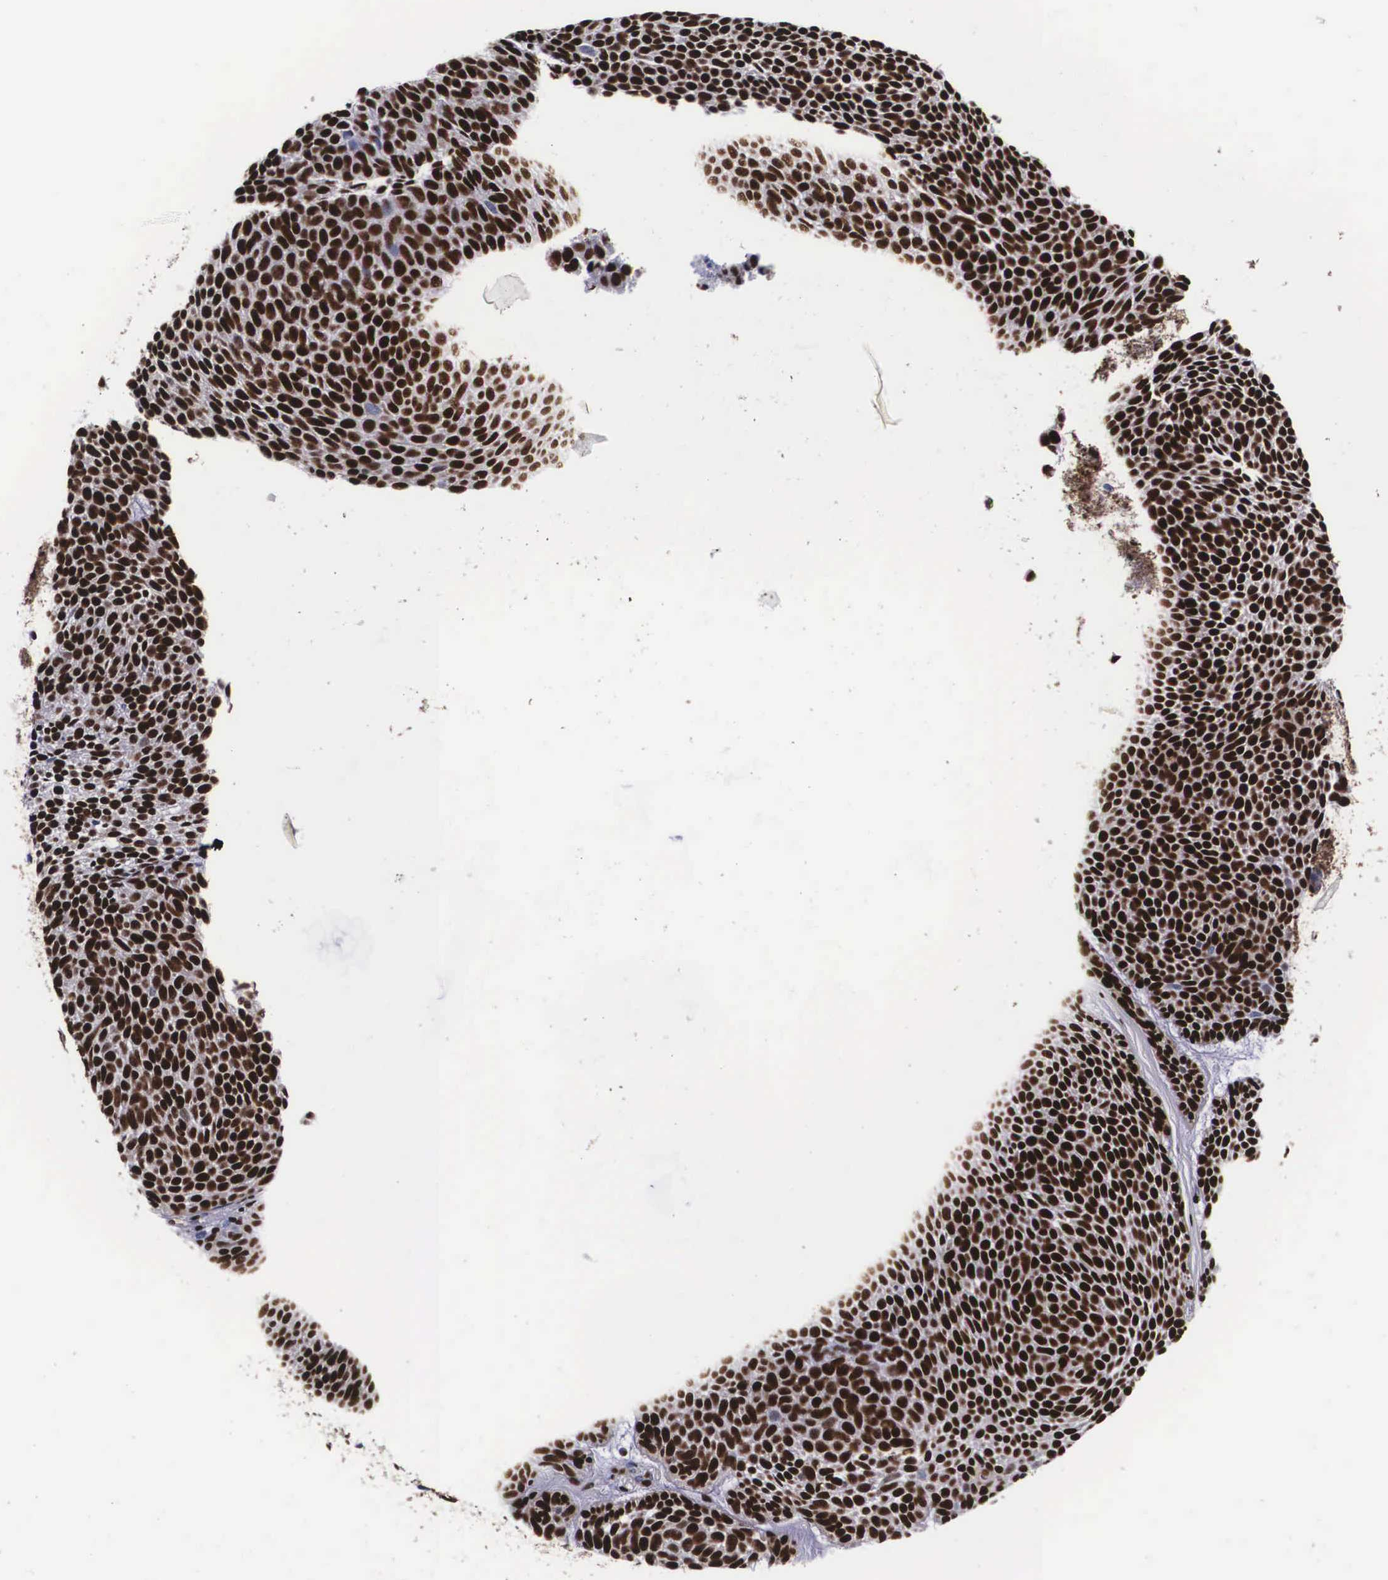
{"staining": {"intensity": "strong", "quantity": ">75%", "location": "nuclear"}, "tissue": "skin cancer", "cell_type": "Tumor cells", "image_type": "cancer", "snomed": [{"axis": "morphology", "description": "Basal cell carcinoma"}, {"axis": "topography", "description": "Skin"}], "caption": "The micrograph displays a brown stain indicating the presence of a protein in the nuclear of tumor cells in skin basal cell carcinoma.", "gene": "PABPN1", "patient": {"sex": "male", "age": 84}}